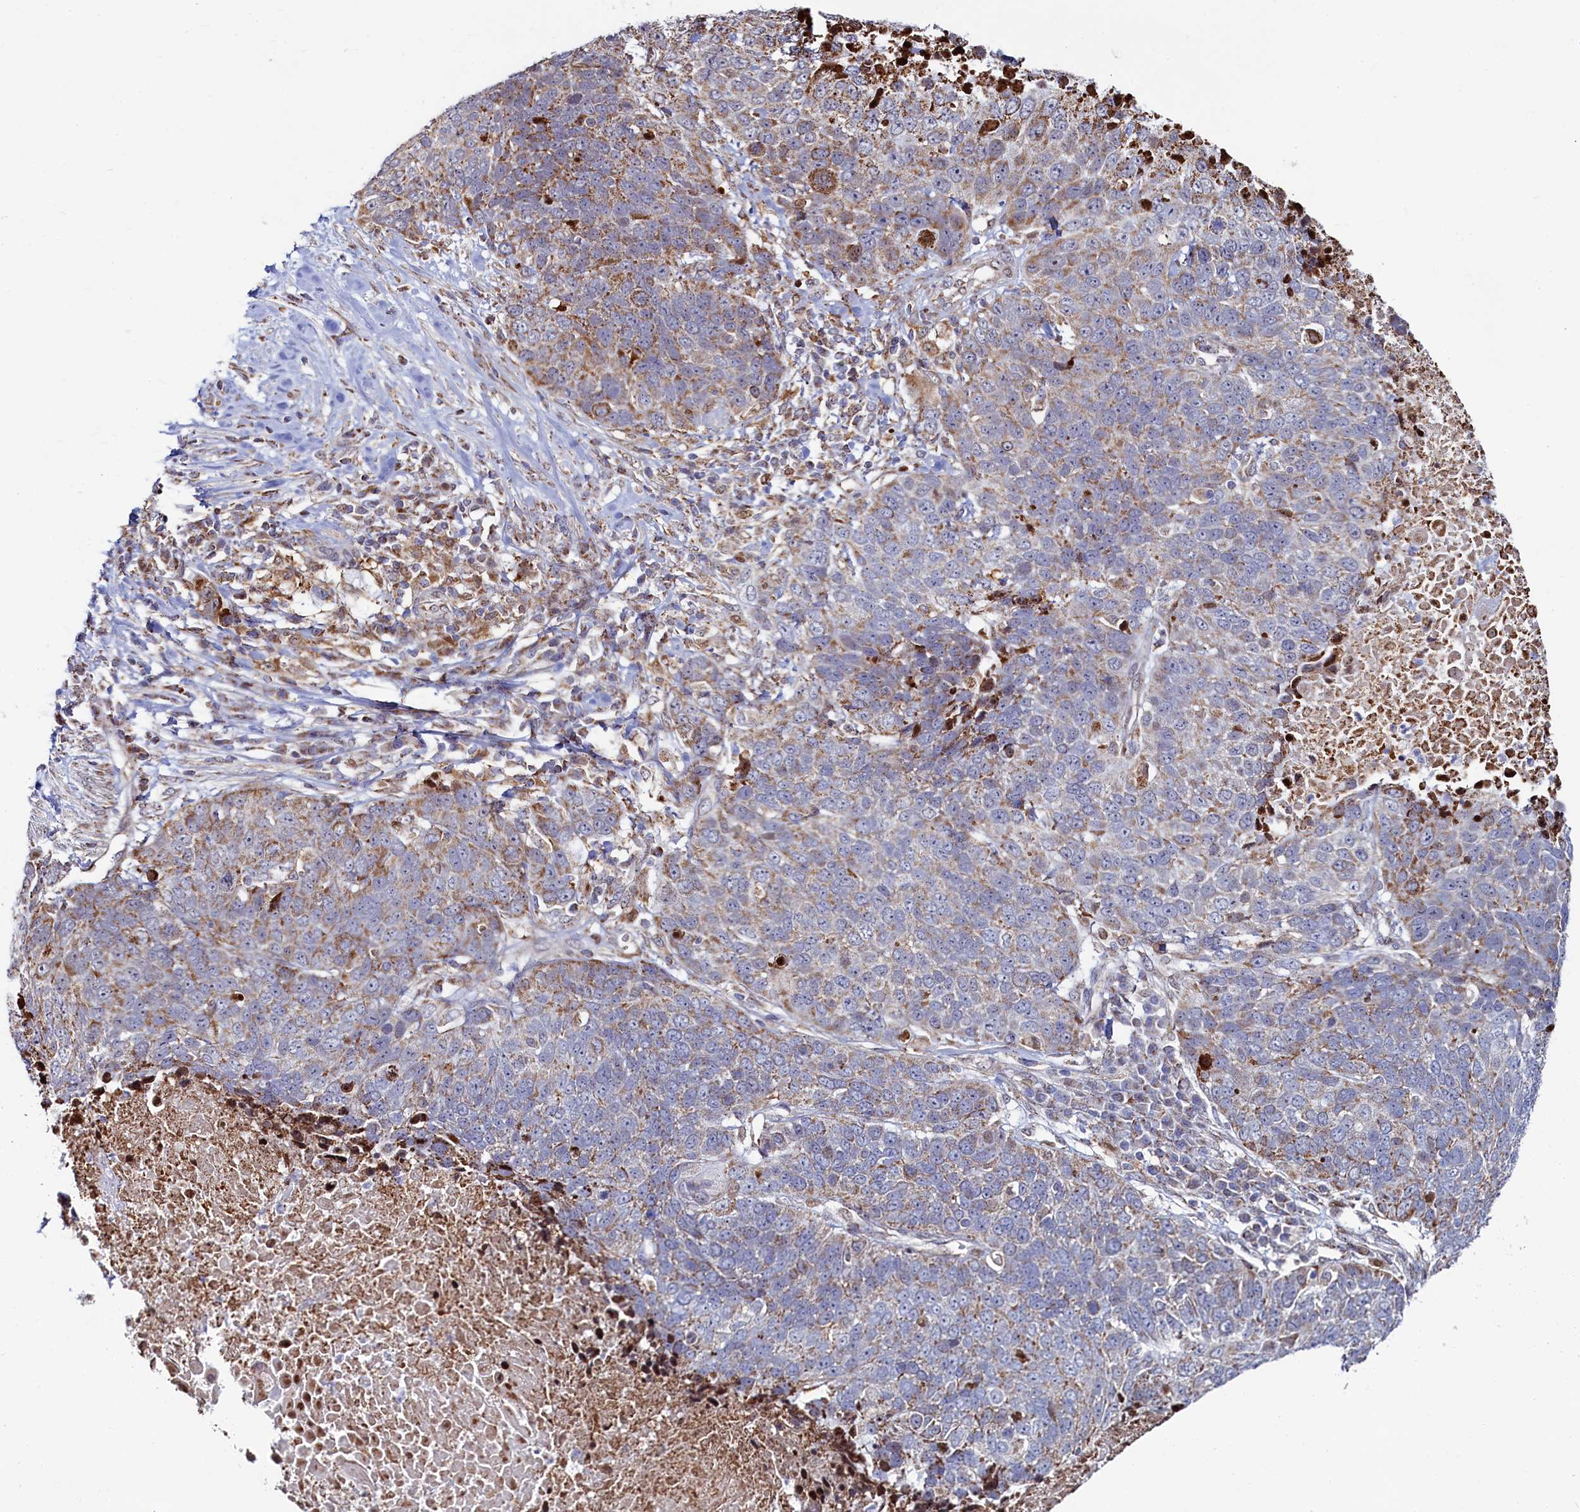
{"staining": {"intensity": "weak", "quantity": "25%-75%", "location": "cytoplasmic/membranous"}, "tissue": "lung cancer", "cell_type": "Tumor cells", "image_type": "cancer", "snomed": [{"axis": "morphology", "description": "Normal tissue, NOS"}, {"axis": "morphology", "description": "Squamous cell carcinoma, NOS"}, {"axis": "topography", "description": "Lymph node"}, {"axis": "topography", "description": "Lung"}], "caption": "High-power microscopy captured an IHC histopathology image of lung cancer, revealing weak cytoplasmic/membranous positivity in about 25%-75% of tumor cells. (DAB IHC, brown staining for protein, blue staining for nuclei).", "gene": "HDGFL3", "patient": {"sex": "male", "age": 66}}